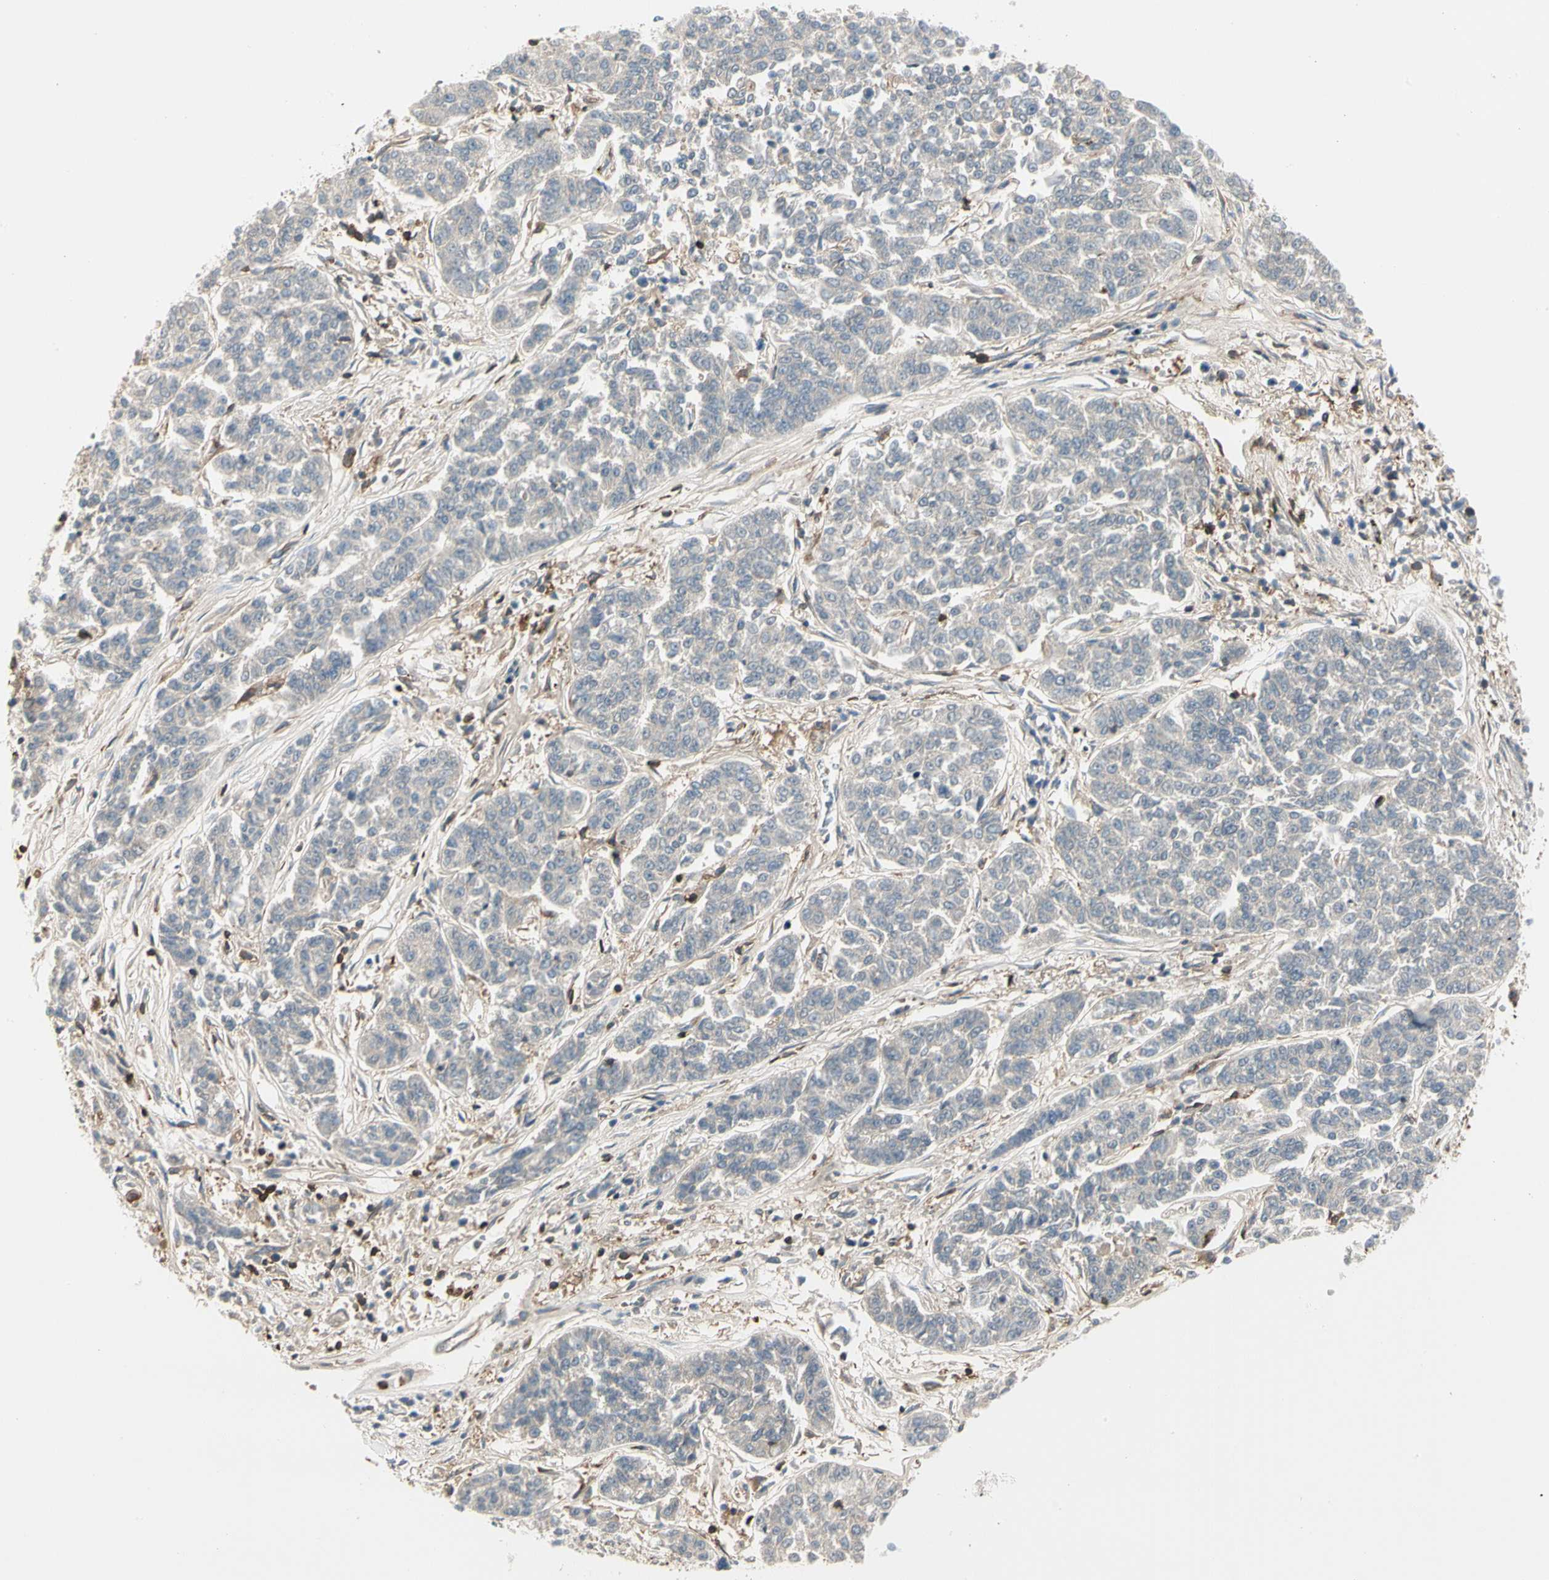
{"staining": {"intensity": "weak", "quantity": "<25%", "location": "cytoplasmic/membranous"}, "tissue": "lung cancer", "cell_type": "Tumor cells", "image_type": "cancer", "snomed": [{"axis": "morphology", "description": "Adenocarcinoma, NOS"}, {"axis": "topography", "description": "Lung"}], "caption": "This is a histopathology image of immunohistochemistry staining of lung cancer, which shows no expression in tumor cells. (DAB (3,3'-diaminobenzidine) immunohistochemistry (IHC), high magnification).", "gene": "CAPZA2", "patient": {"sex": "male", "age": 84}}